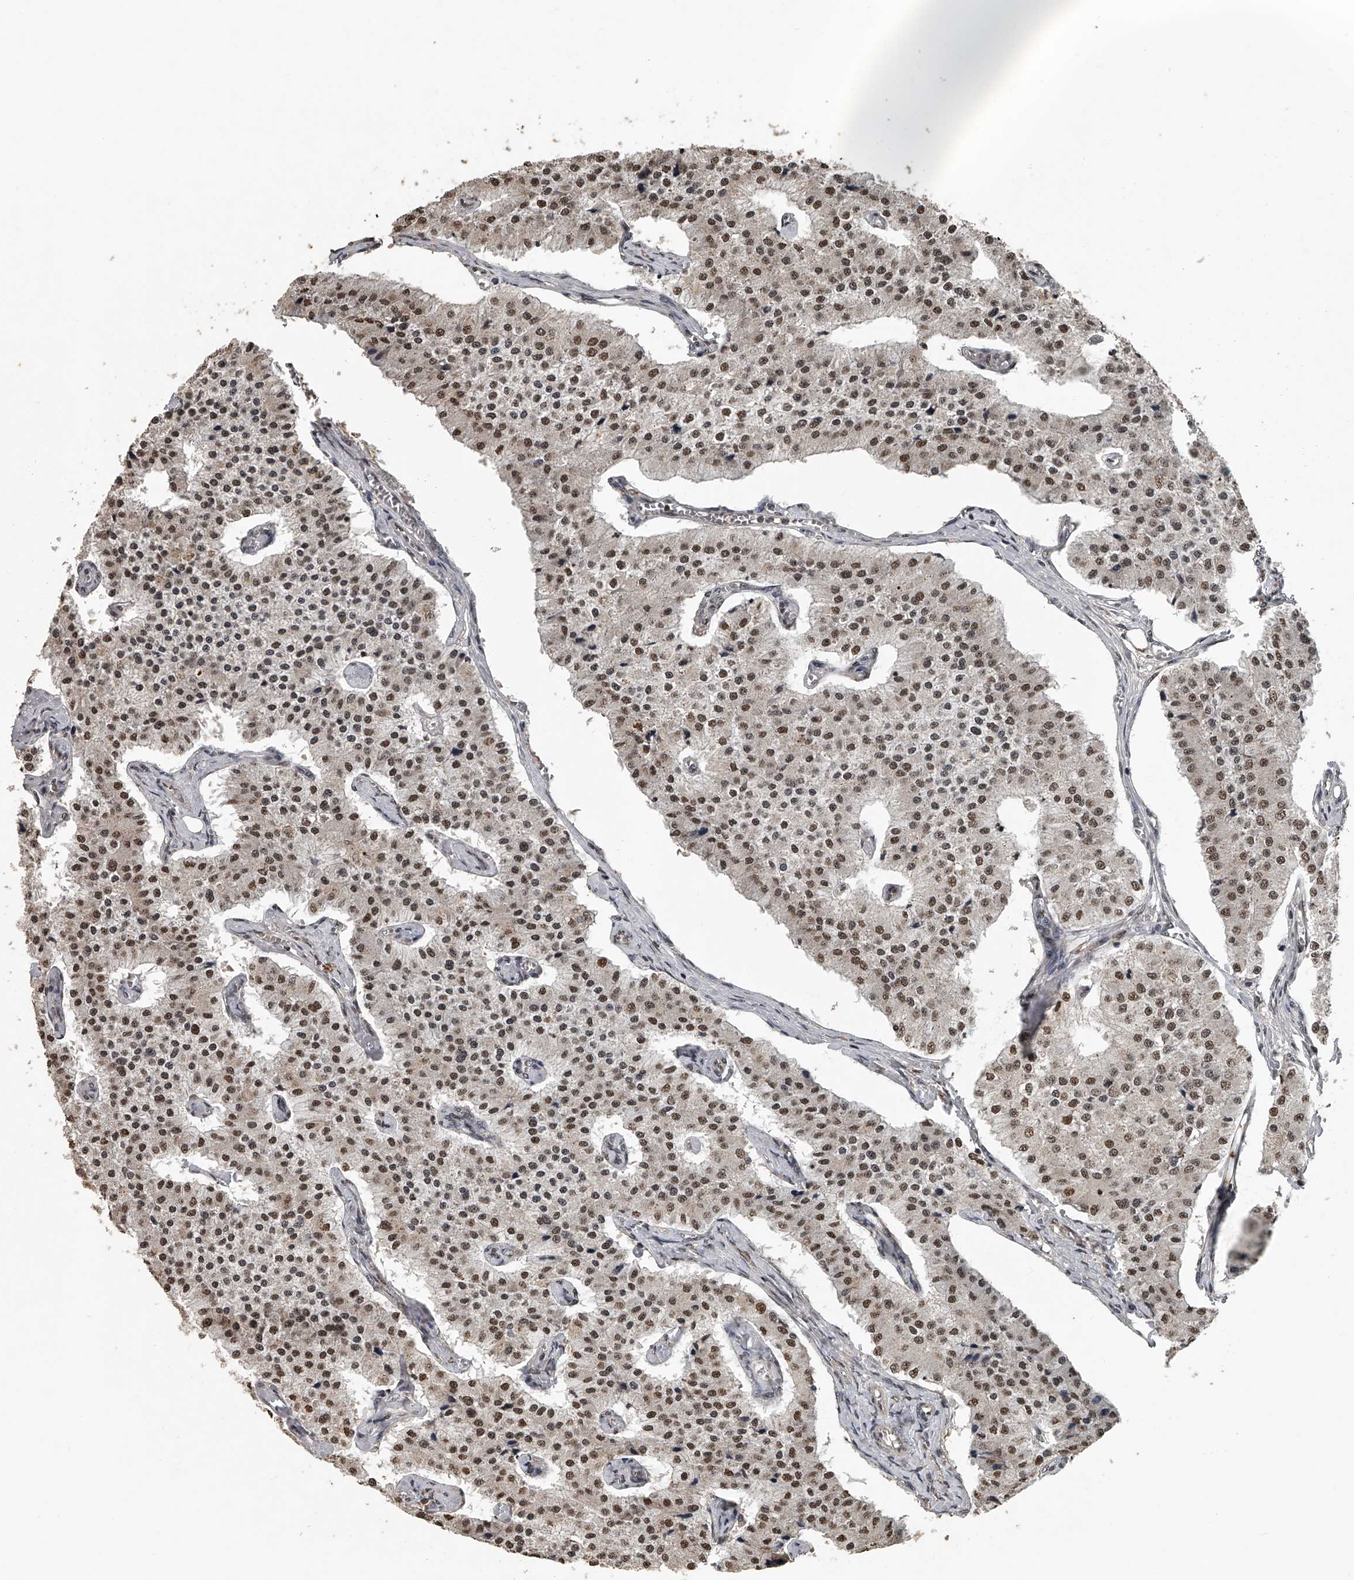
{"staining": {"intensity": "moderate", "quantity": ">75%", "location": "nuclear"}, "tissue": "carcinoid", "cell_type": "Tumor cells", "image_type": "cancer", "snomed": [{"axis": "morphology", "description": "Carcinoid, malignant, NOS"}, {"axis": "topography", "description": "Colon"}], "caption": "Protein analysis of carcinoid (malignant) tissue displays moderate nuclear positivity in about >75% of tumor cells.", "gene": "PLEKHG1", "patient": {"sex": "female", "age": 52}}